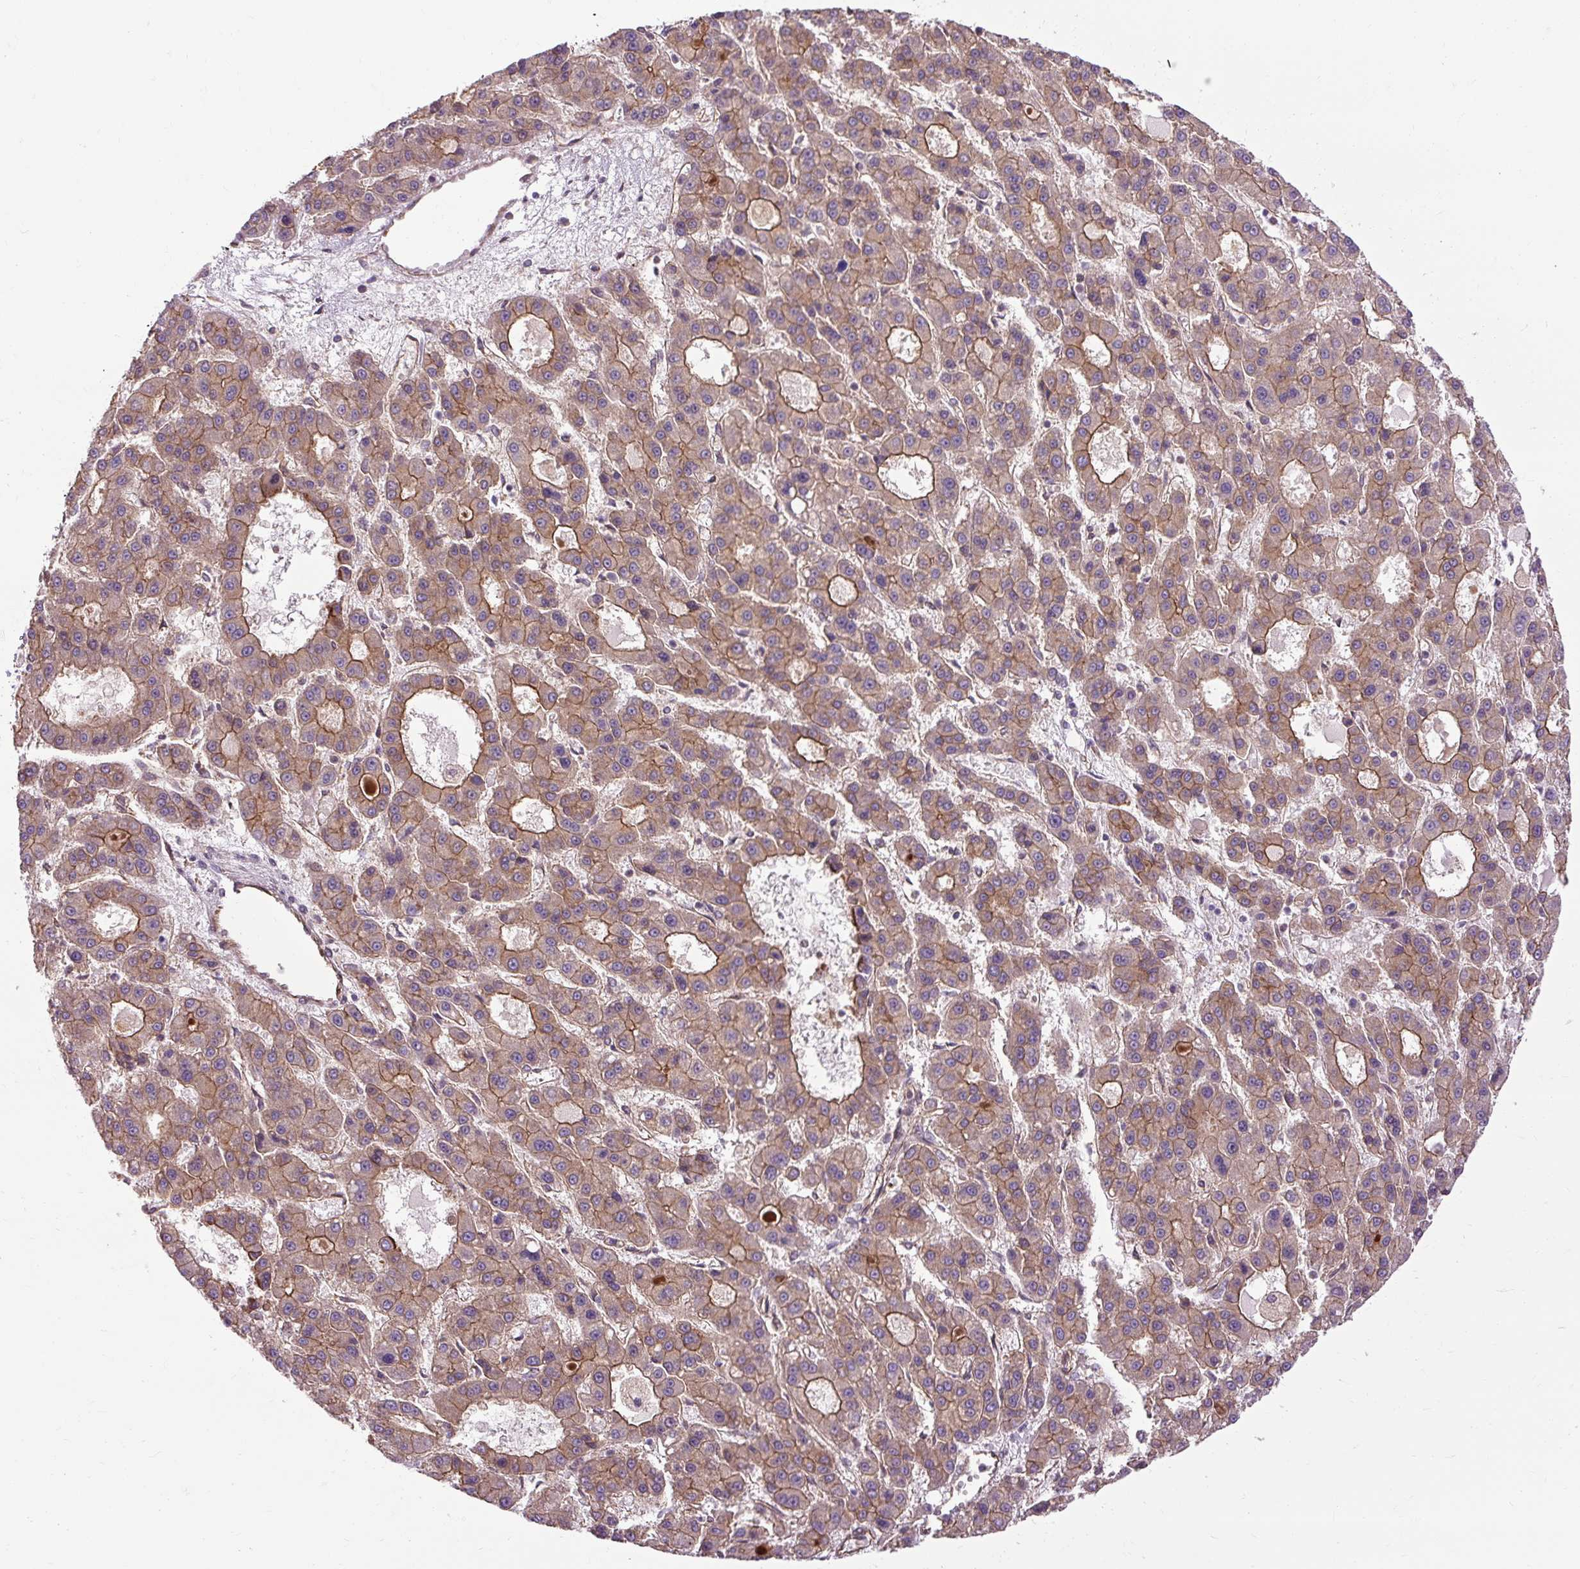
{"staining": {"intensity": "moderate", "quantity": ">75%", "location": "cytoplasmic/membranous"}, "tissue": "liver cancer", "cell_type": "Tumor cells", "image_type": "cancer", "snomed": [{"axis": "morphology", "description": "Carcinoma, Hepatocellular, NOS"}, {"axis": "topography", "description": "Liver"}], "caption": "Protein staining shows moderate cytoplasmic/membranous staining in approximately >75% of tumor cells in liver cancer (hepatocellular carcinoma).", "gene": "CCDC93", "patient": {"sex": "male", "age": 70}}